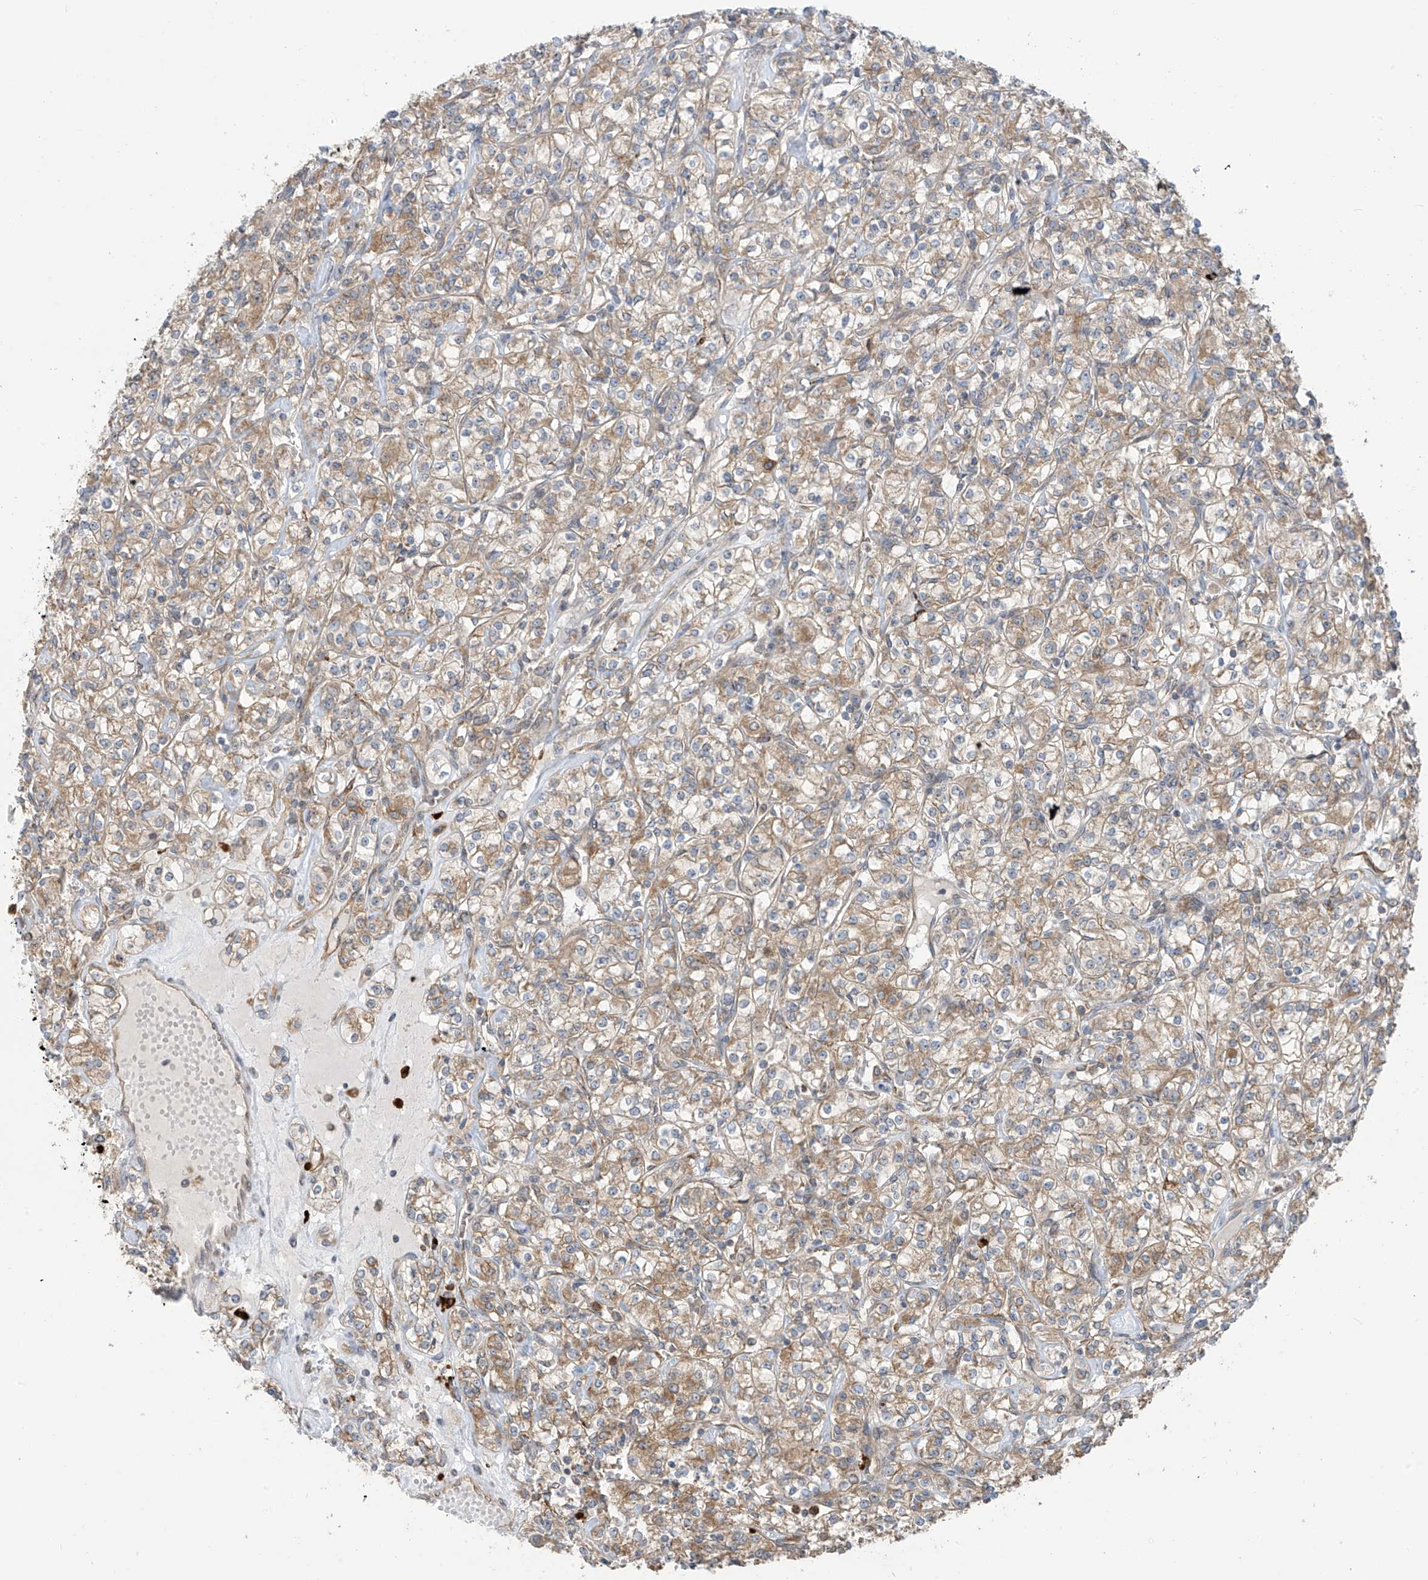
{"staining": {"intensity": "weak", "quantity": "25%-75%", "location": "cytoplasmic/membranous"}, "tissue": "renal cancer", "cell_type": "Tumor cells", "image_type": "cancer", "snomed": [{"axis": "morphology", "description": "Adenocarcinoma, NOS"}, {"axis": "topography", "description": "Kidney"}], "caption": "Immunohistochemical staining of human renal cancer (adenocarcinoma) reveals low levels of weak cytoplasmic/membranous staining in about 25%-75% of tumor cells.", "gene": "KIAA1522", "patient": {"sex": "male", "age": 77}}